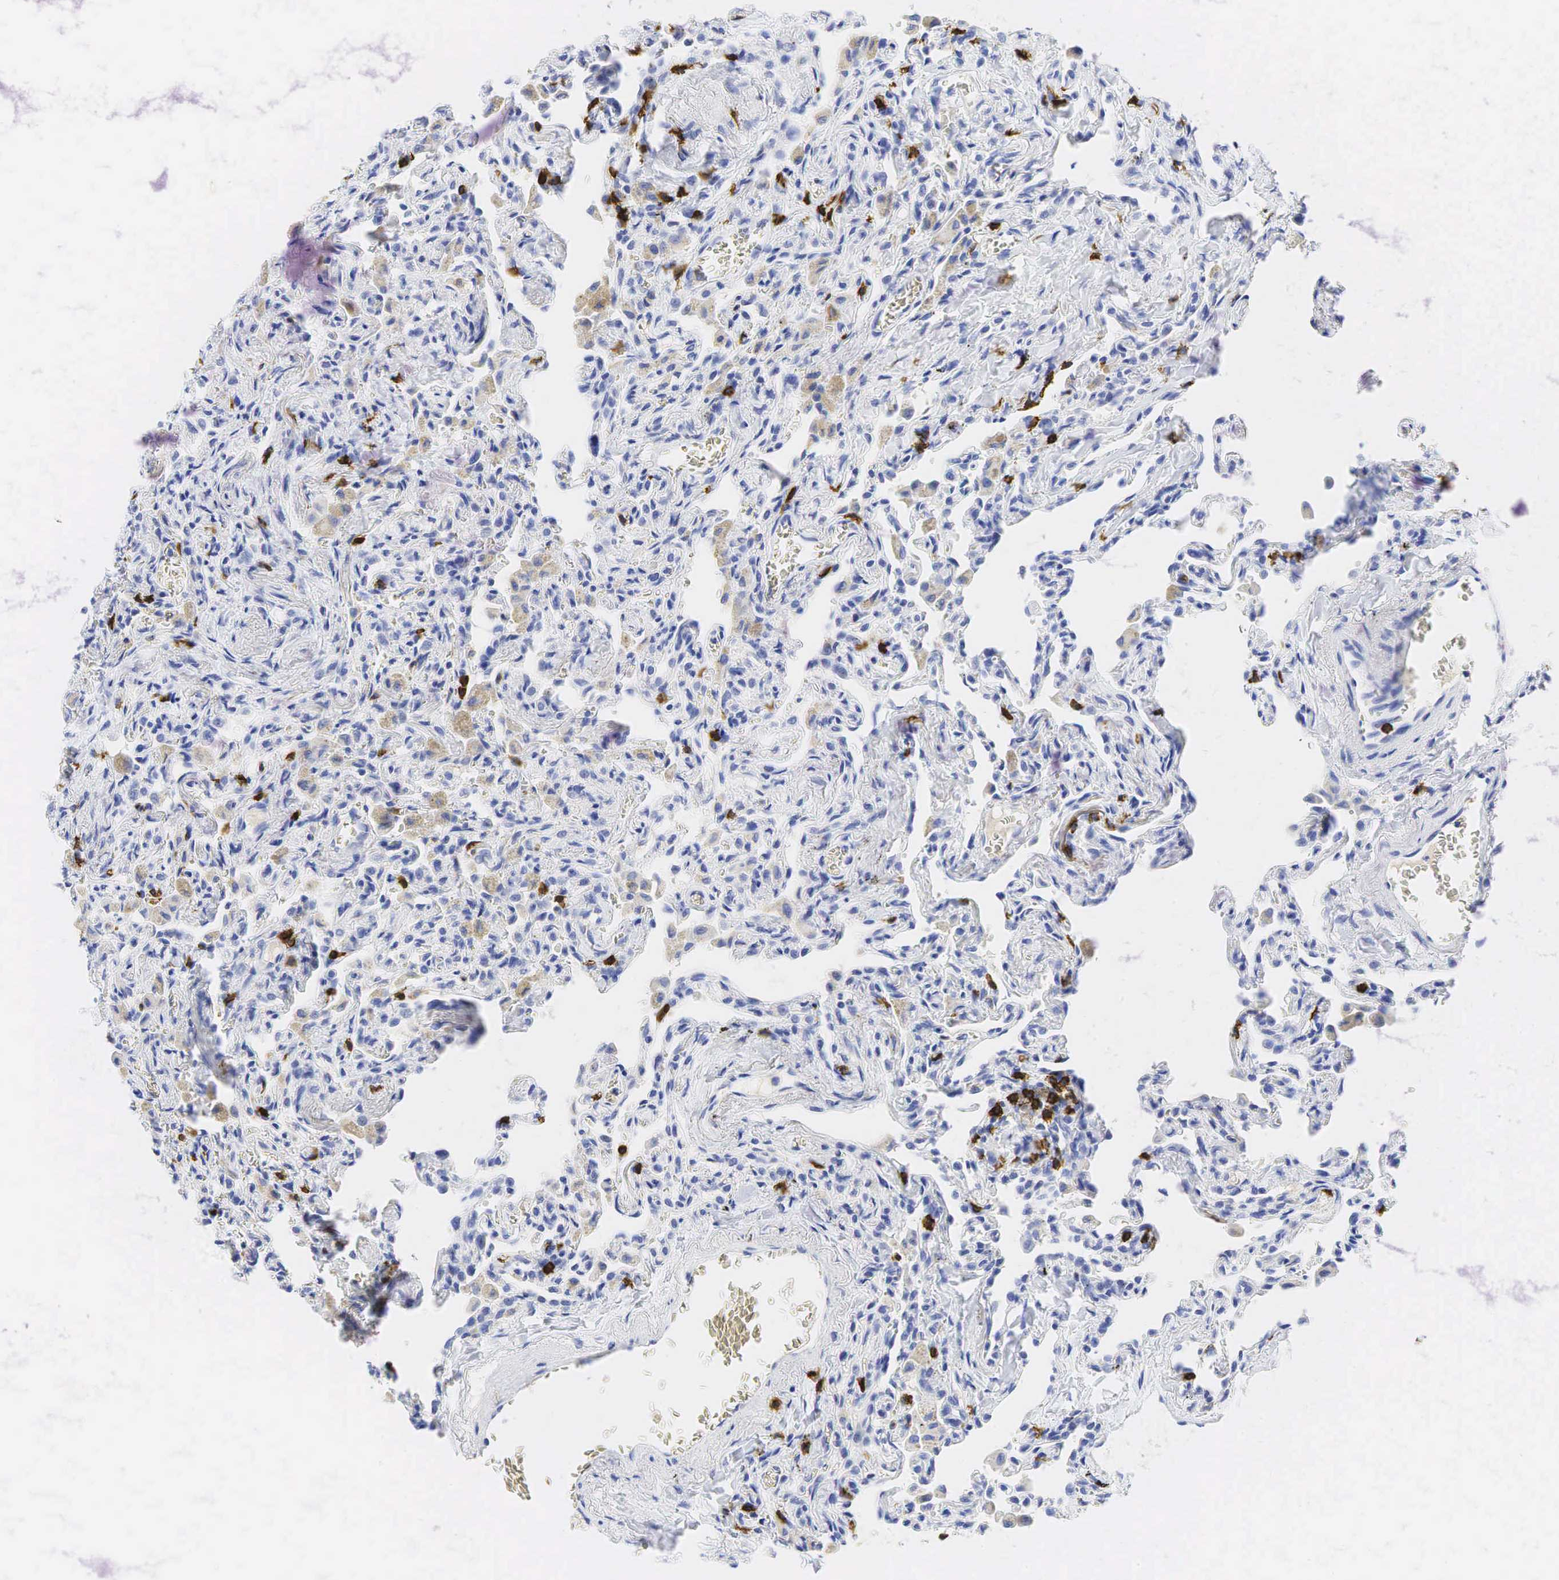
{"staining": {"intensity": "negative", "quantity": "none", "location": "none"}, "tissue": "lung", "cell_type": "Alveolar cells", "image_type": "normal", "snomed": [{"axis": "morphology", "description": "Normal tissue, NOS"}, {"axis": "topography", "description": "Lung"}], "caption": "An IHC photomicrograph of unremarkable lung is shown. There is no staining in alveolar cells of lung. (DAB immunohistochemistry (IHC), high magnification).", "gene": "CD8A", "patient": {"sex": "male", "age": 73}}